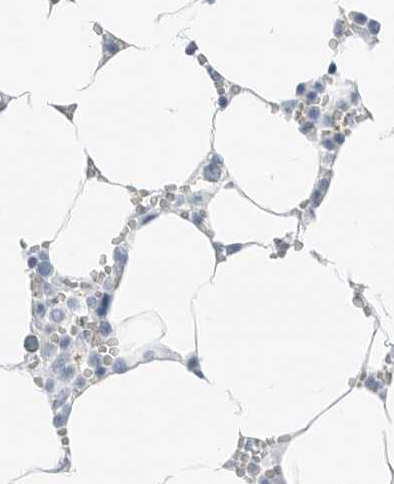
{"staining": {"intensity": "negative", "quantity": "none", "location": "none"}, "tissue": "bone marrow", "cell_type": "Hematopoietic cells", "image_type": "normal", "snomed": [{"axis": "morphology", "description": "Normal tissue, NOS"}, {"axis": "topography", "description": "Bone marrow"}], "caption": "Photomicrograph shows no significant protein expression in hematopoietic cells of normal bone marrow.", "gene": "SLPI", "patient": {"sex": "male", "age": 70}}